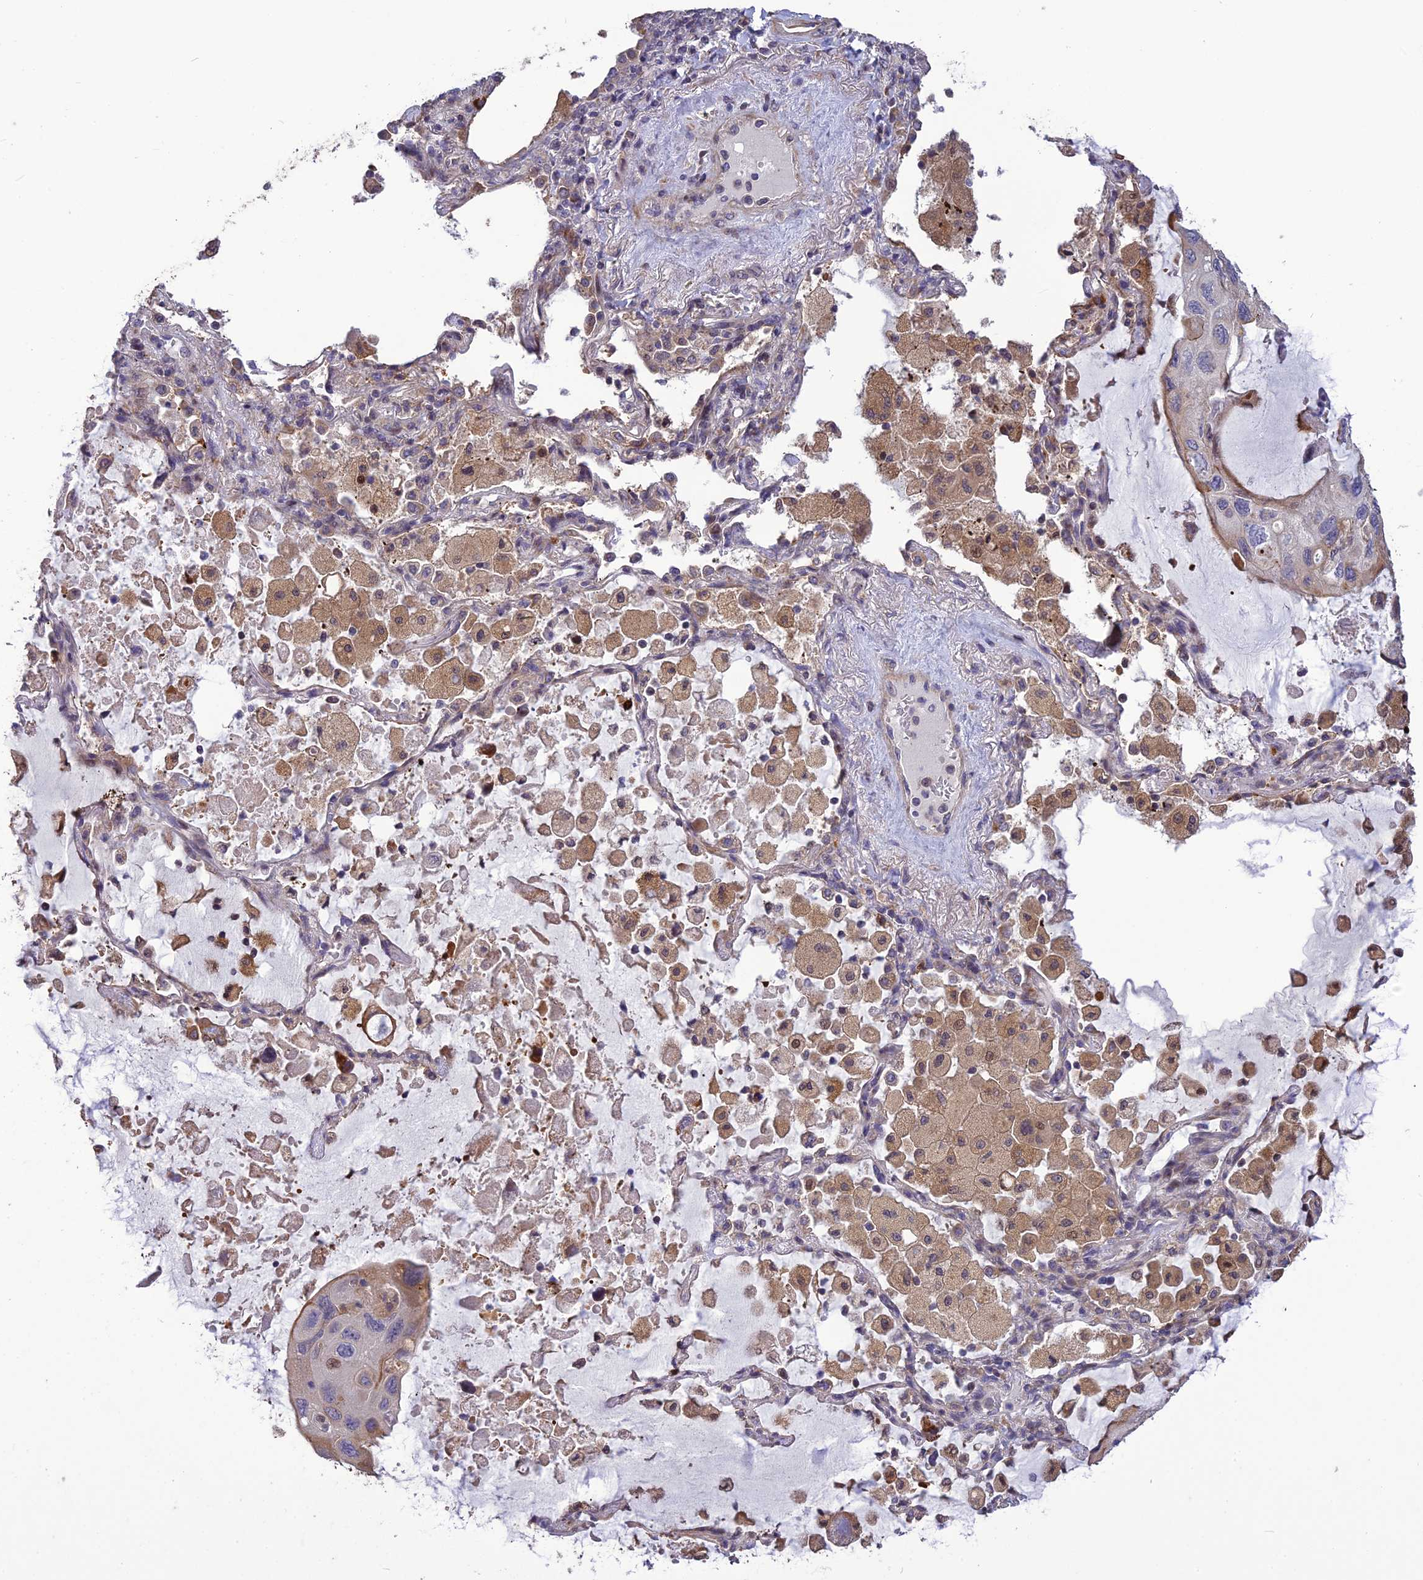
{"staining": {"intensity": "negative", "quantity": "none", "location": "none"}, "tissue": "lung cancer", "cell_type": "Tumor cells", "image_type": "cancer", "snomed": [{"axis": "morphology", "description": "Squamous cell carcinoma, NOS"}, {"axis": "topography", "description": "Lung"}], "caption": "Lung squamous cell carcinoma was stained to show a protein in brown. There is no significant expression in tumor cells. The staining is performed using DAB (3,3'-diaminobenzidine) brown chromogen with nuclei counter-stained in using hematoxylin.", "gene": "SPG21", "patient": {"sex": "female", "age": 73}}